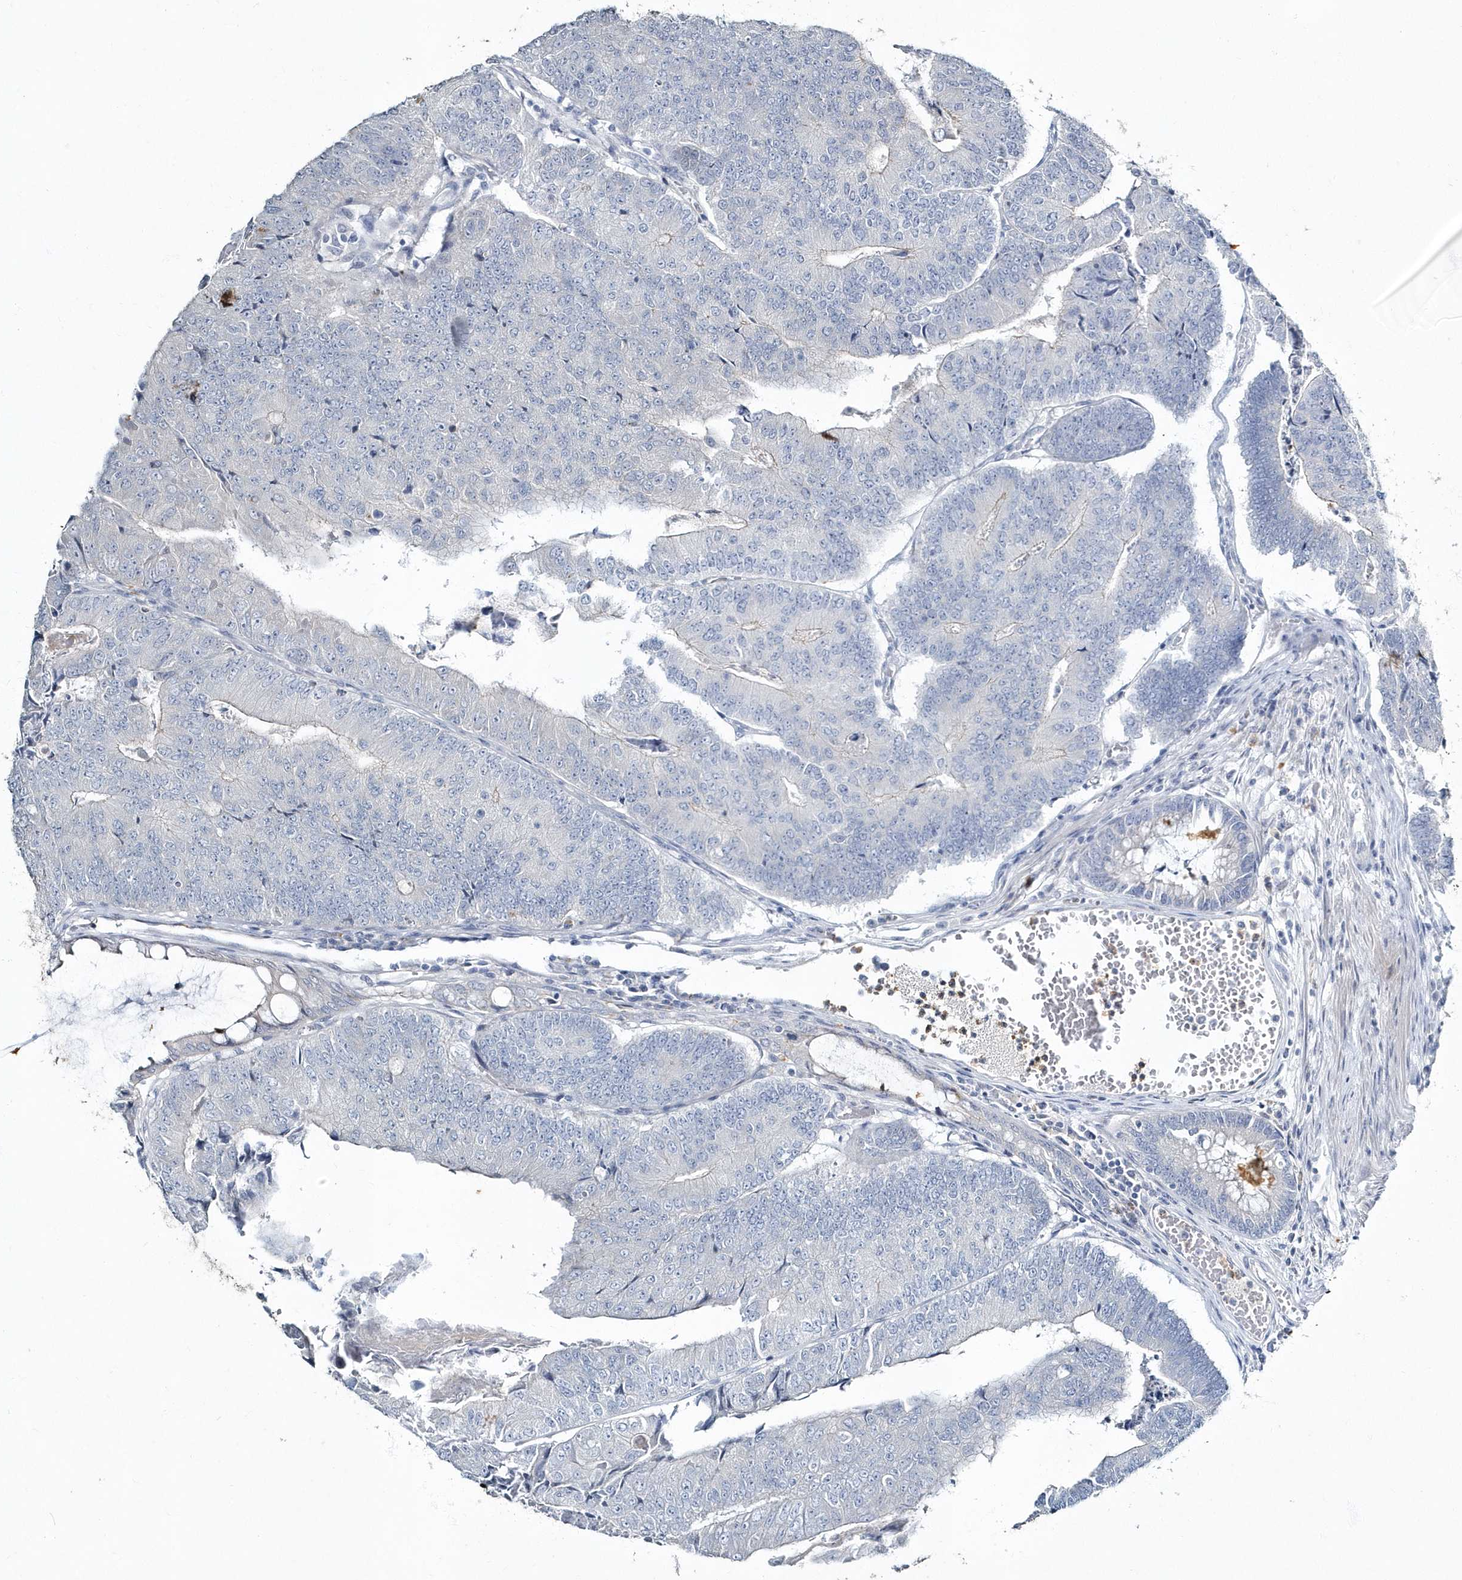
{"staining": {"intensity": "negative", "quantity": "none", "location": "none"}, "tissue": "colorectal cancer", "cell_type": "Tumor cells", "image_type": "cancer", "snomed": [{"axis": "morphology", "description": "Adenocarcinoma, NOS"}, {"axis": "topography", "description": "Colon"}], "caption": "Immunohistochemistry histopathology image of neoplastic tissue: adenocarcinoma (colorectal) stained with DAB reveals no significant protein expression in tumor cells. (DAB (3,3'-diaminobenzidine) IHC visualized using brightfield microscopy, high magnification).", "gene": "MYOT", "patient": {"sex": "female", "age": 67}}